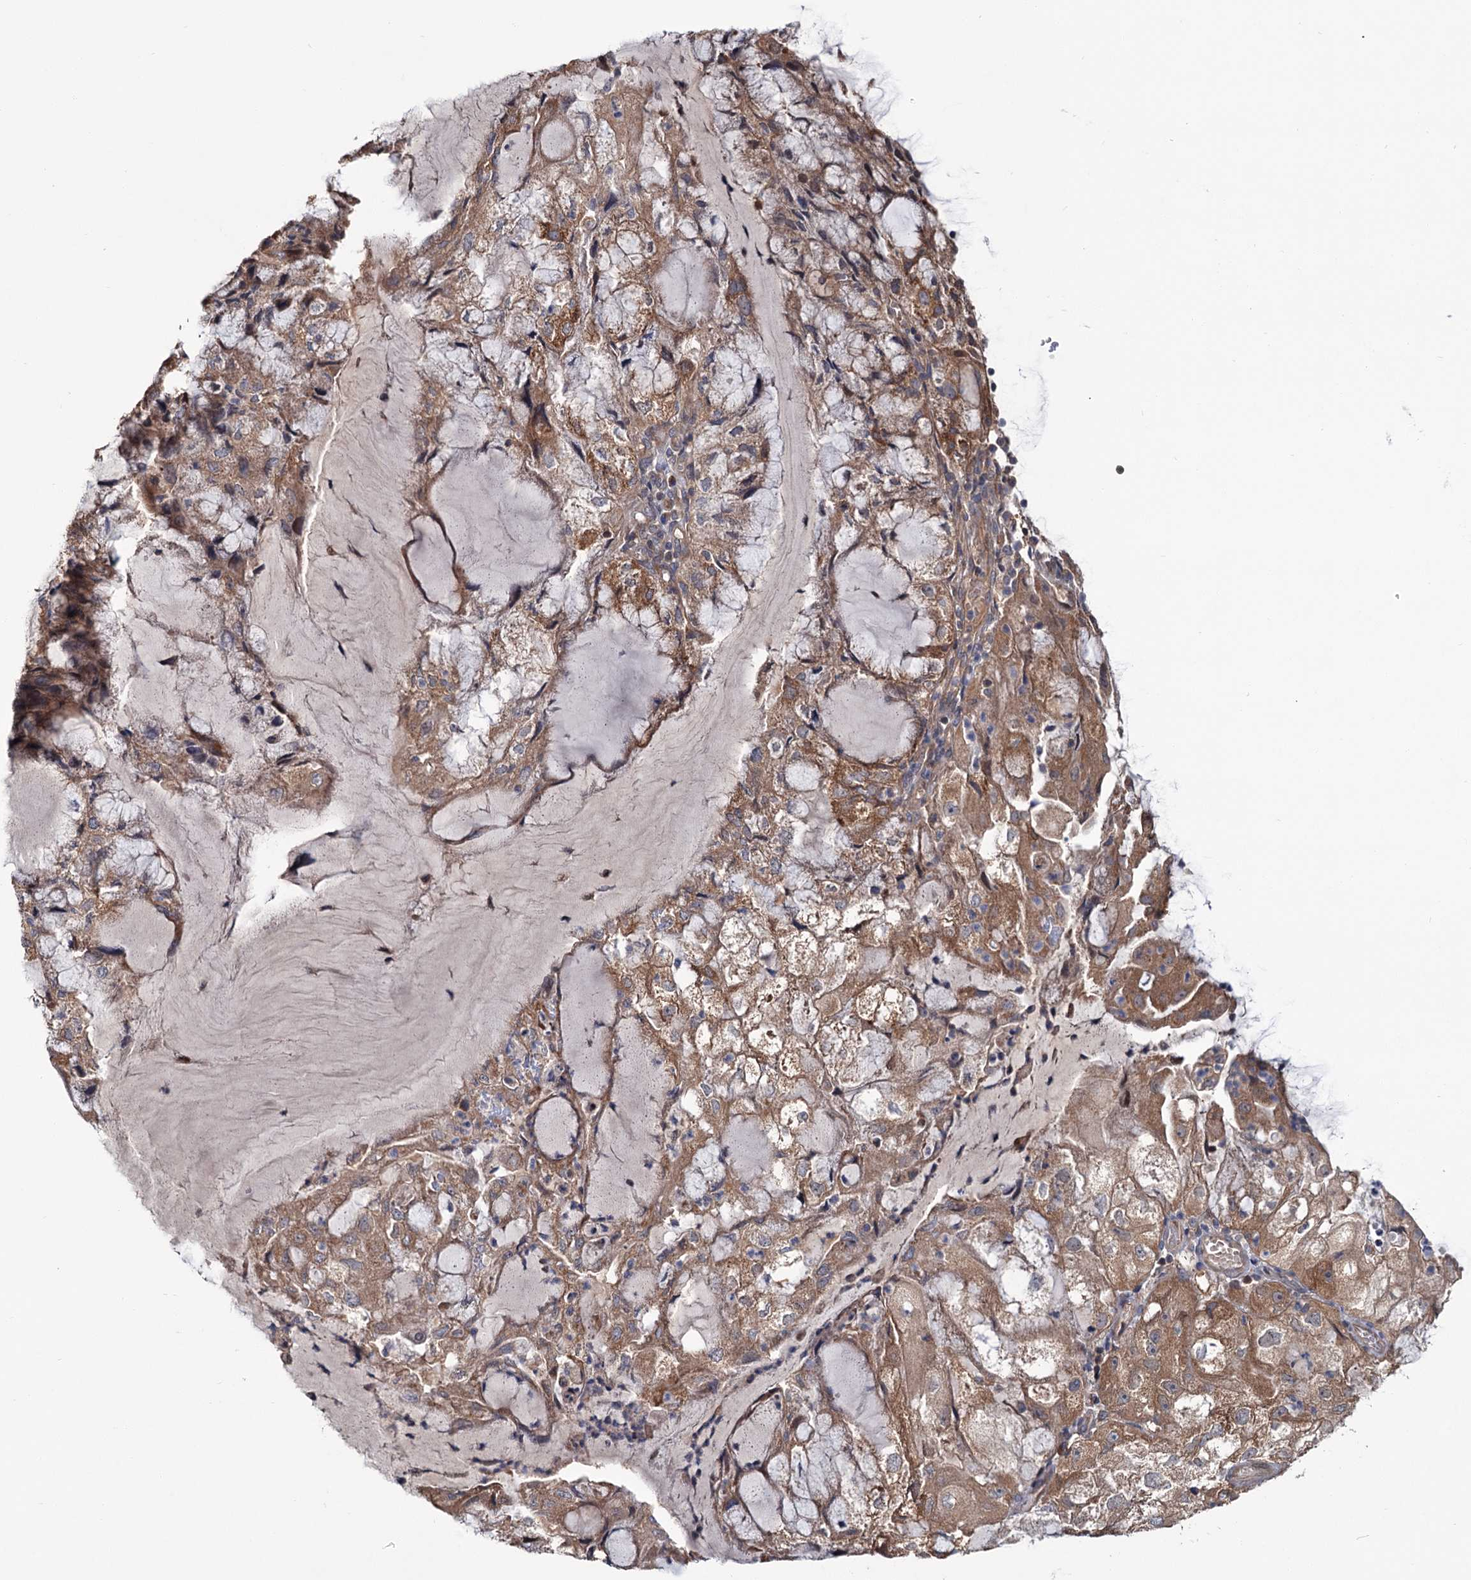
{"staining": {"intensity": "moderate", "quantity": ">75%", "location": "cytoplasmic/membranous"}, "tissue": "endometrial cancer", "cell_type": "Tumor cells", "image_type": "cancer", "snomed": [{"axis": "morphology", "description": "Adenocarcinoma, NOS"}, {"axis": "topography", "description": "Endometrium"}], "caption": "Brown immunohistochemical staining in human adenocarcinoma (endometrial) exhibits moderate cytoplasmic/membranous expression in about >75% of tumor cells.", "gene": "MTRR", "patient": {"sex": "female", "age": 81}}